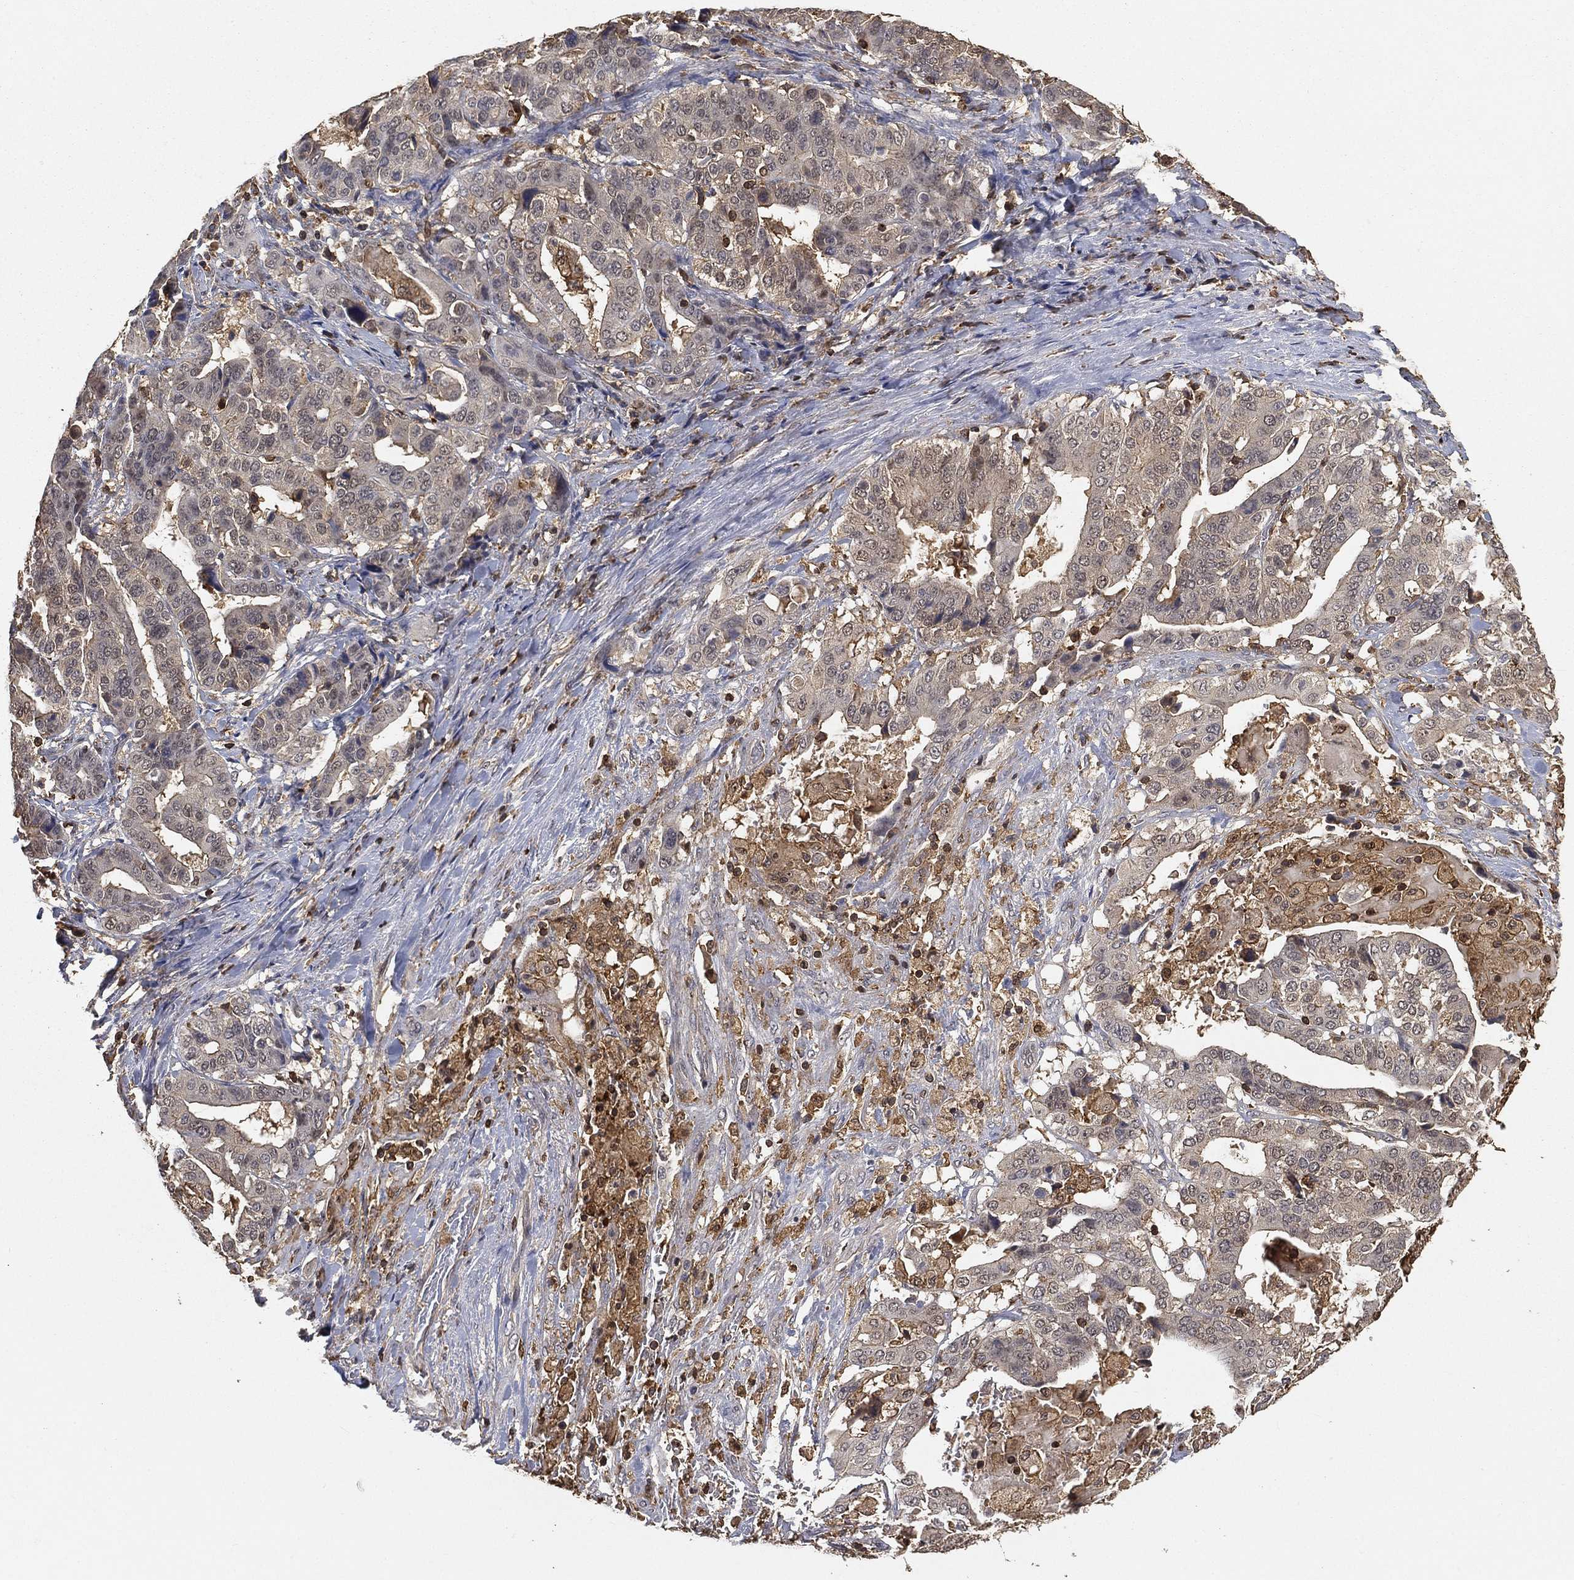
{"staining": {"intensity": "negative", "quantity": "none", "location": "none"}, "tissue": "stomach cancer", "cell_type": "Tumor cells", "image_type": "cancer", "snomed": [{"axis": "morphology", "description": "Adenocarcinoma, NOS"}, {"axis": "topography", "description": "Stomach"}], "caption": "A high-resolution photomicrograph shows immunohistochemistry staining of stomach cancer (adenocarcinoma), which reveals no significant staining in tumor cells.", "gene": "CRYL1", "patient": {"sex": "male", "age": 48}}